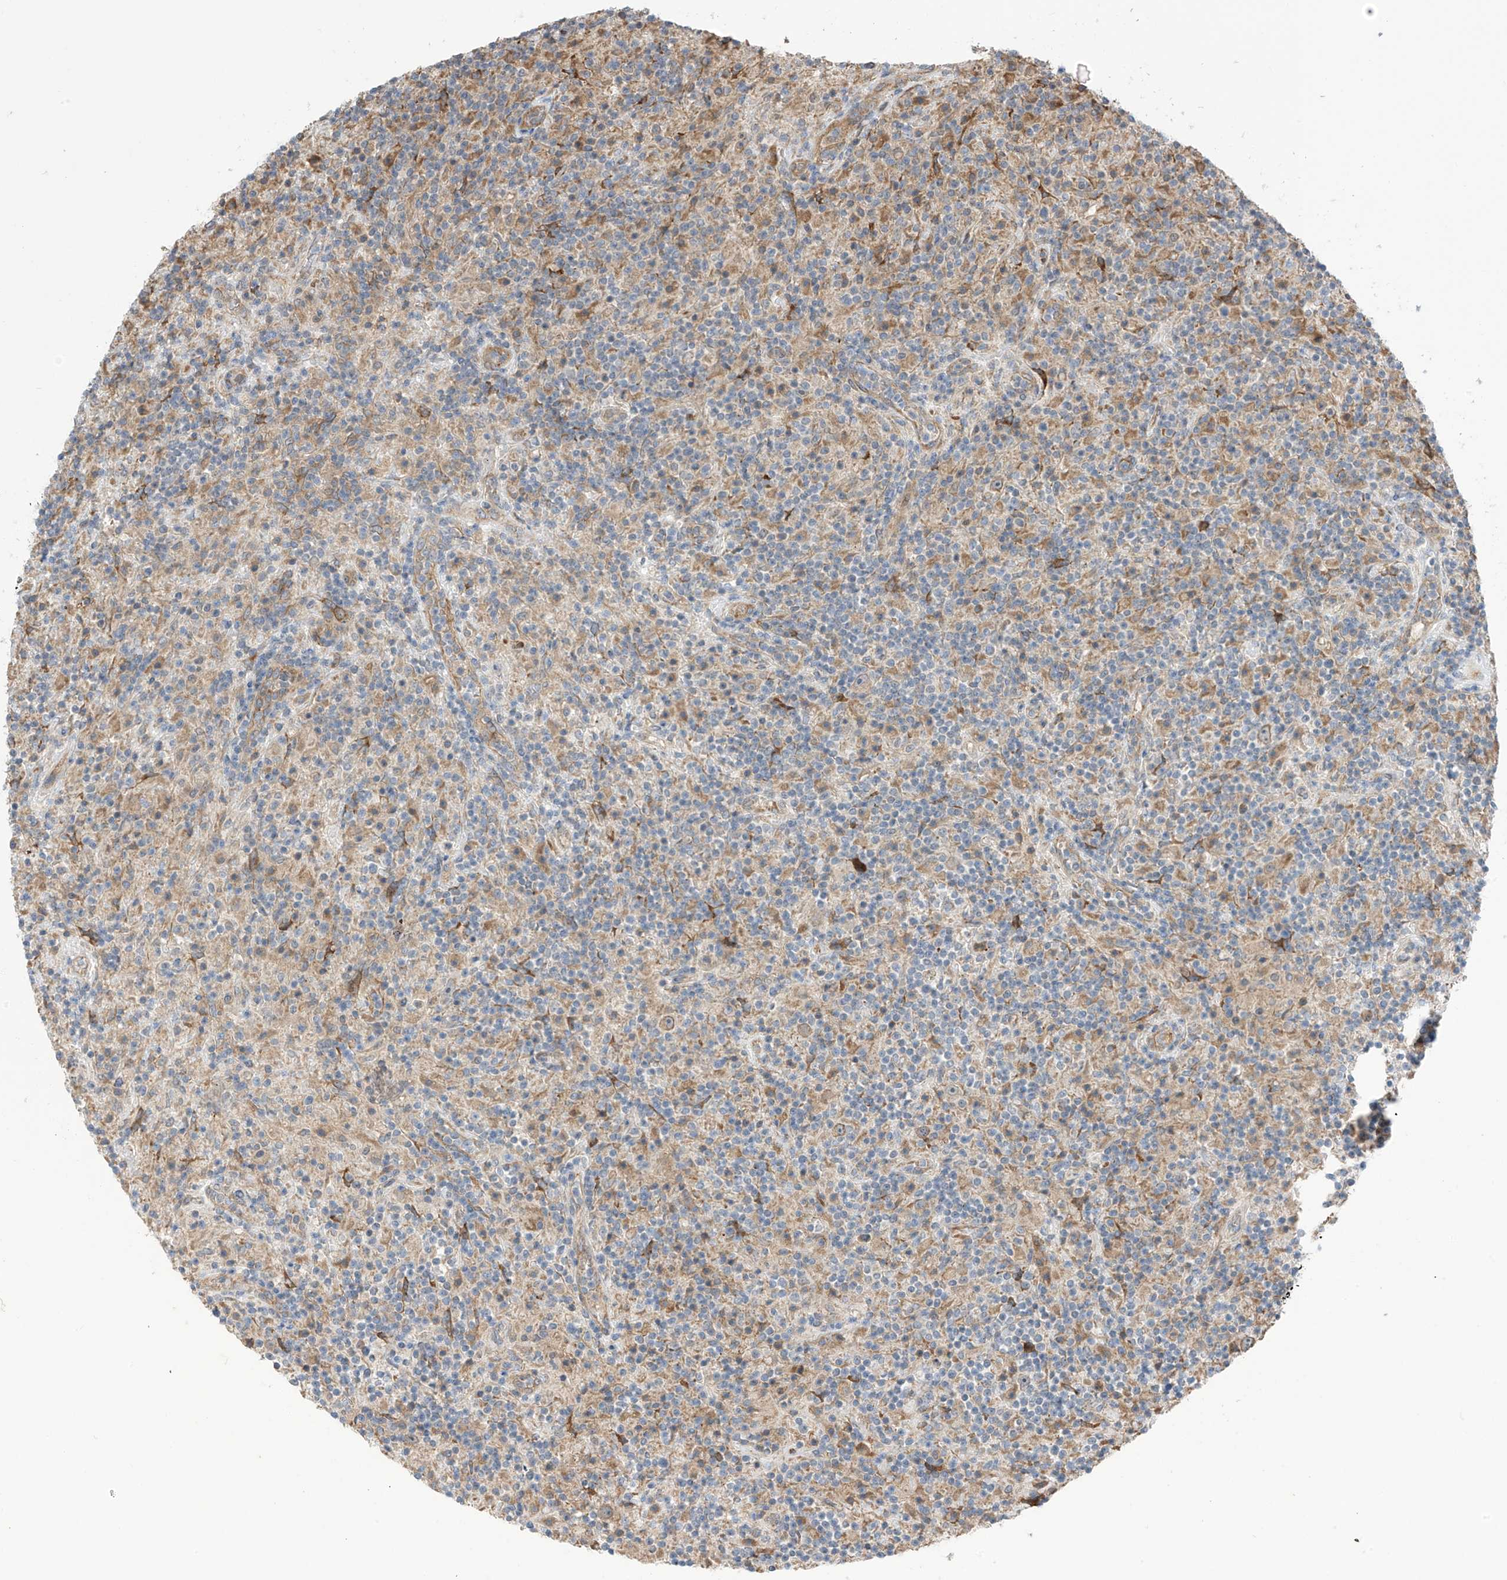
{"staining": {"intensity": "weak", "quantity": ">75%", "location": "cytoplasmic/membranous"}, "tissue": "lymphoma", "cell_type": "Tumor cells", "image_type": "cancer", "snomed": [{"axis": "morphology", "description": "Hodgkin's disease, NOS"}, {"axis": "topography", "description": "Lymph node"}], "caption": "Immunohistochemistry (IHC) (DAB) staining of Hodgkin's disease displays weak cytoplasmic/membranous protein positivity in approximately >75% of tumor cells.", "gene": "KIAA1522", "patient": {"sex": "male", "age": 70}}